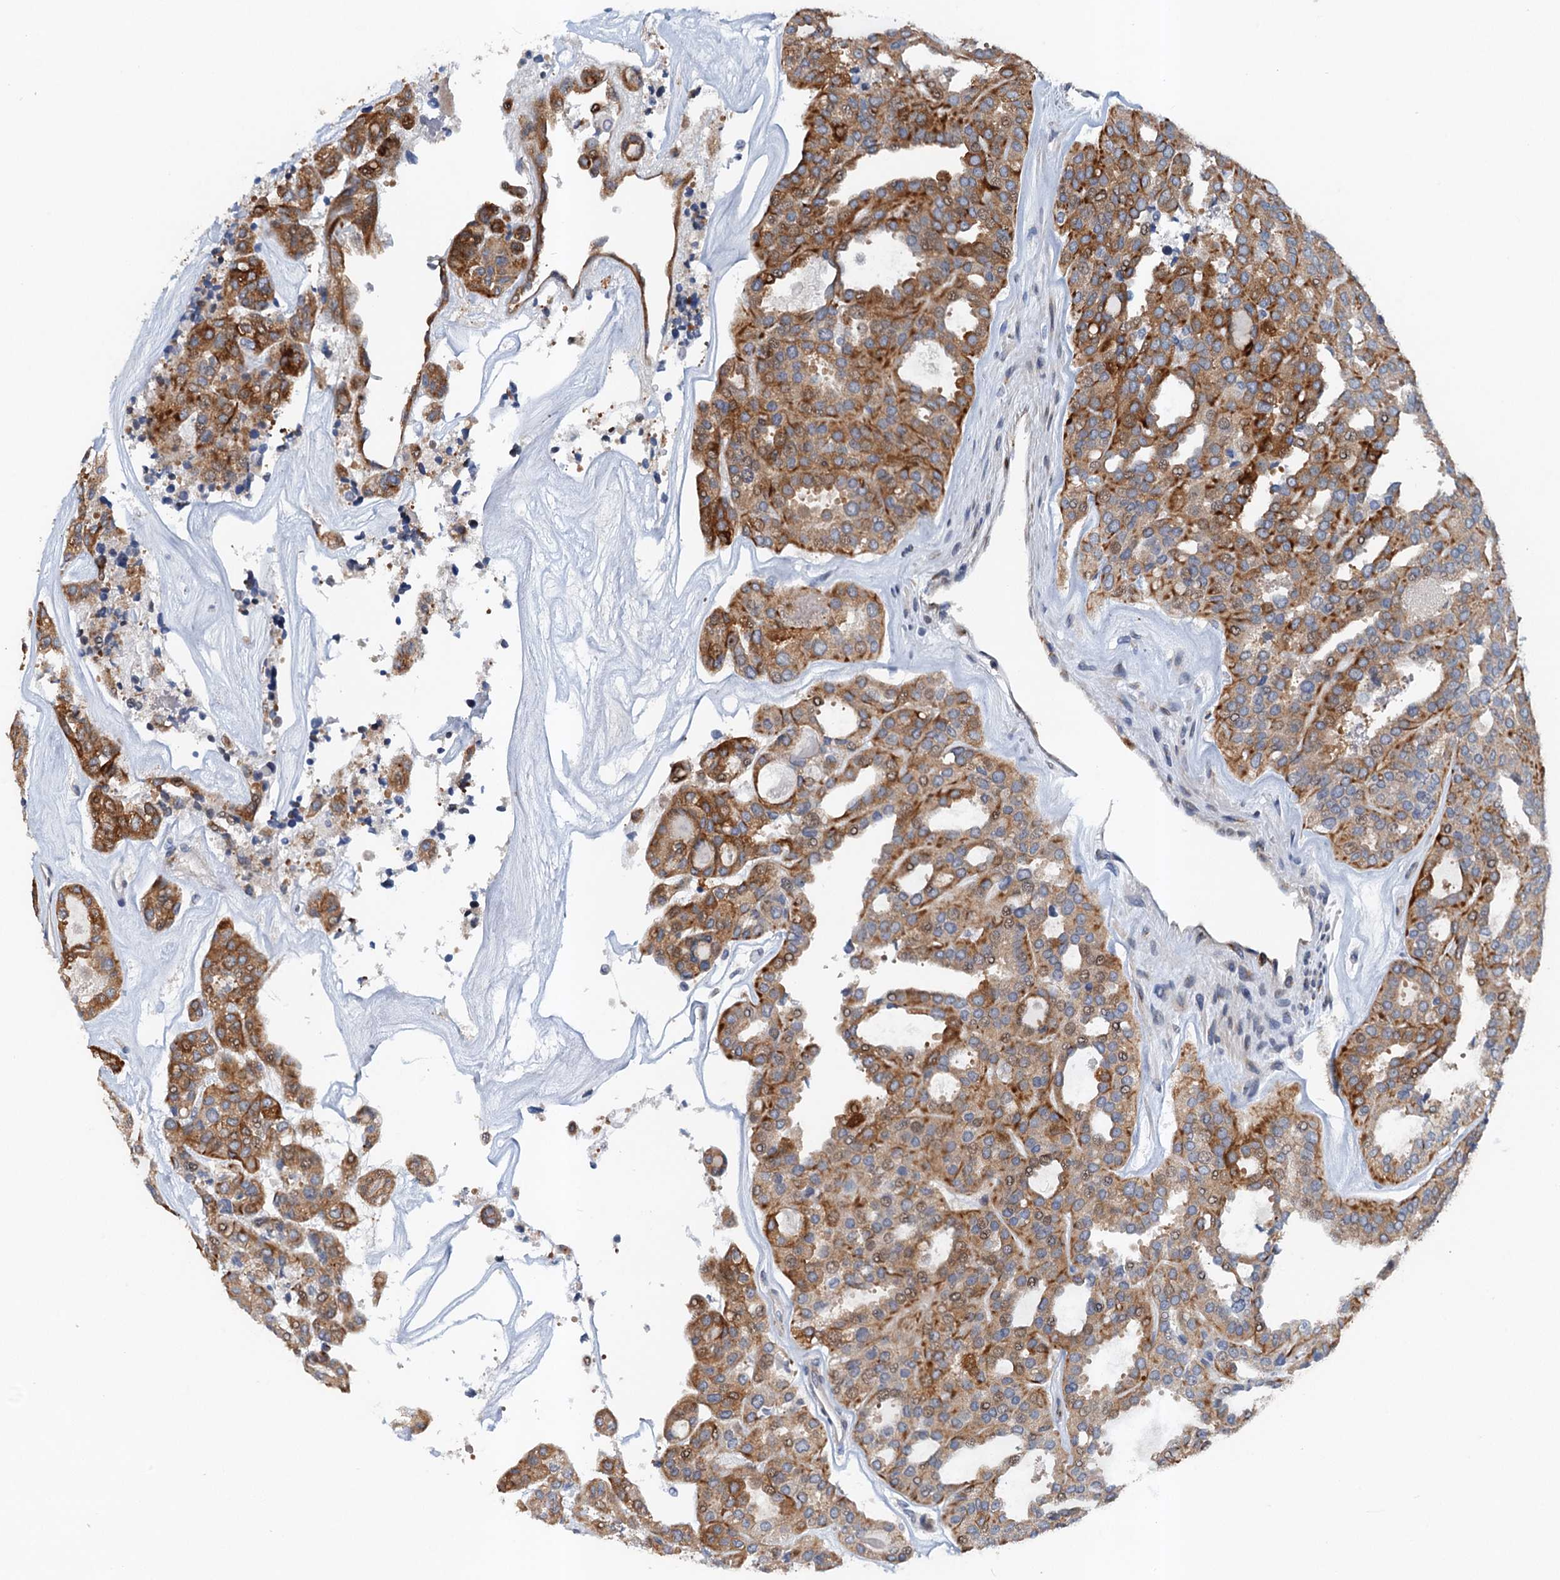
{"staining": {"intensity": "moderate", "quantity": ">75%", "location": "cytoplasmic/membranous"}, "tissue": "thyroid cancer", "cell_type": "Tumor cells", "image_type": "cancer", "snomed": [{"axis": "morphology", "description": "Follicular adenoma carcinoma, NOS"}, {"axis": "topography", "description": "Thyroid gland"}], "caption": "The micrograph demonstrates staining of thyroid follicular adenoma carcinoma, revealing moderate cytoplasmic/membranous protein staining (brown color) within tumor cells.", "gene": "NBEA", "patient": {"sex": "male", "age": 75}}